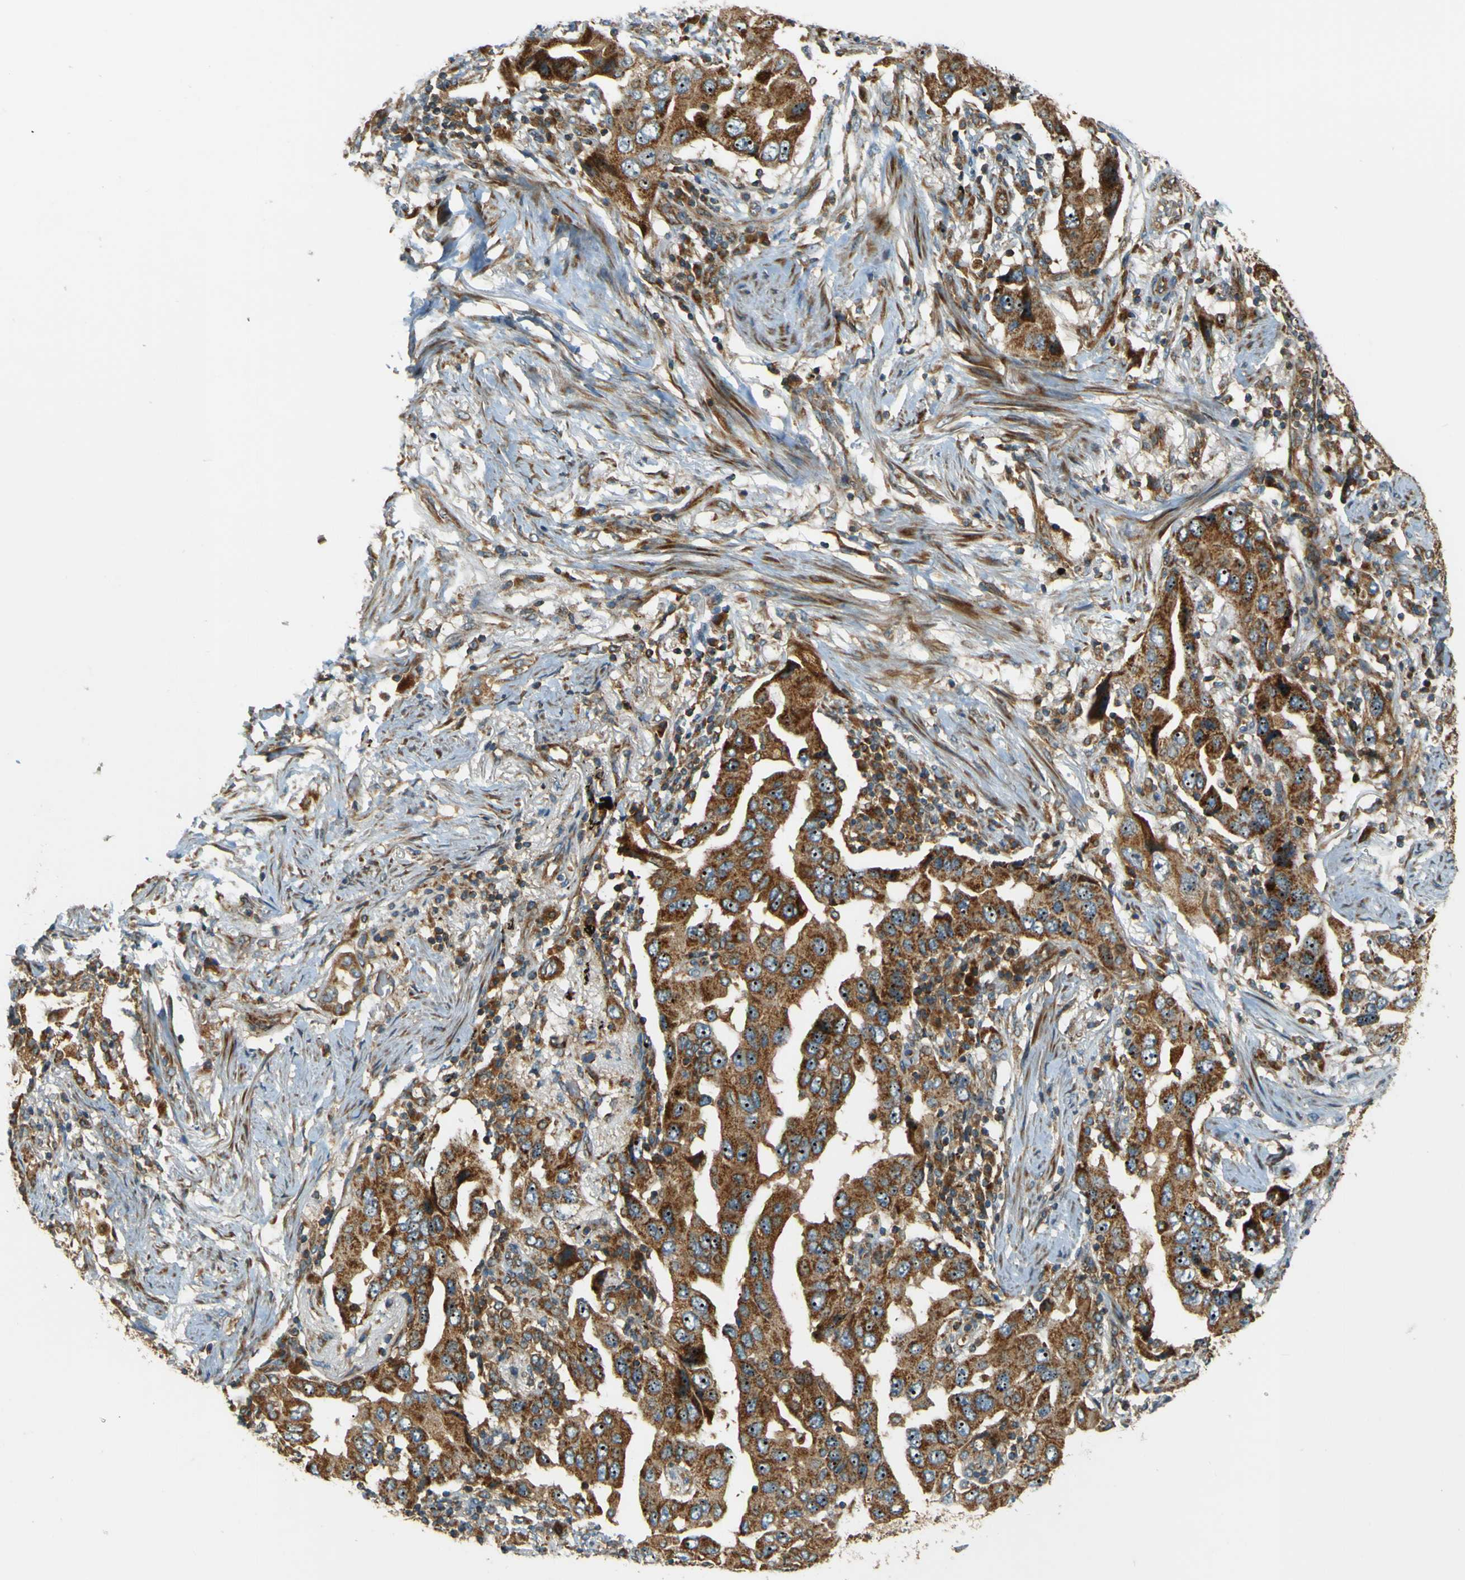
{"staining": {"intensity": "strong", "quantity": ">75%", "location": "cytoplasmic/membranous"}, "tissue": "lung cancer", "cell_type": "Tumor cells", "image_type": "cancer", "snomed": [{"axis": "morphology", "description": "Adenocarcinoma, NOS"}, {"axis": "topography", "description": "Lung"}], "caption": "Protein expression analysis of adenocarcinoma (lung) displays strong cytoplasmic/membranous expression in approximately >75% of tumor cells. Immunohistochemistry (ihc) stains the protein in brown and the nuclei are stained blue.", "gene": "DNAJC5", "patient": {"sex": "female", "age": 65}}